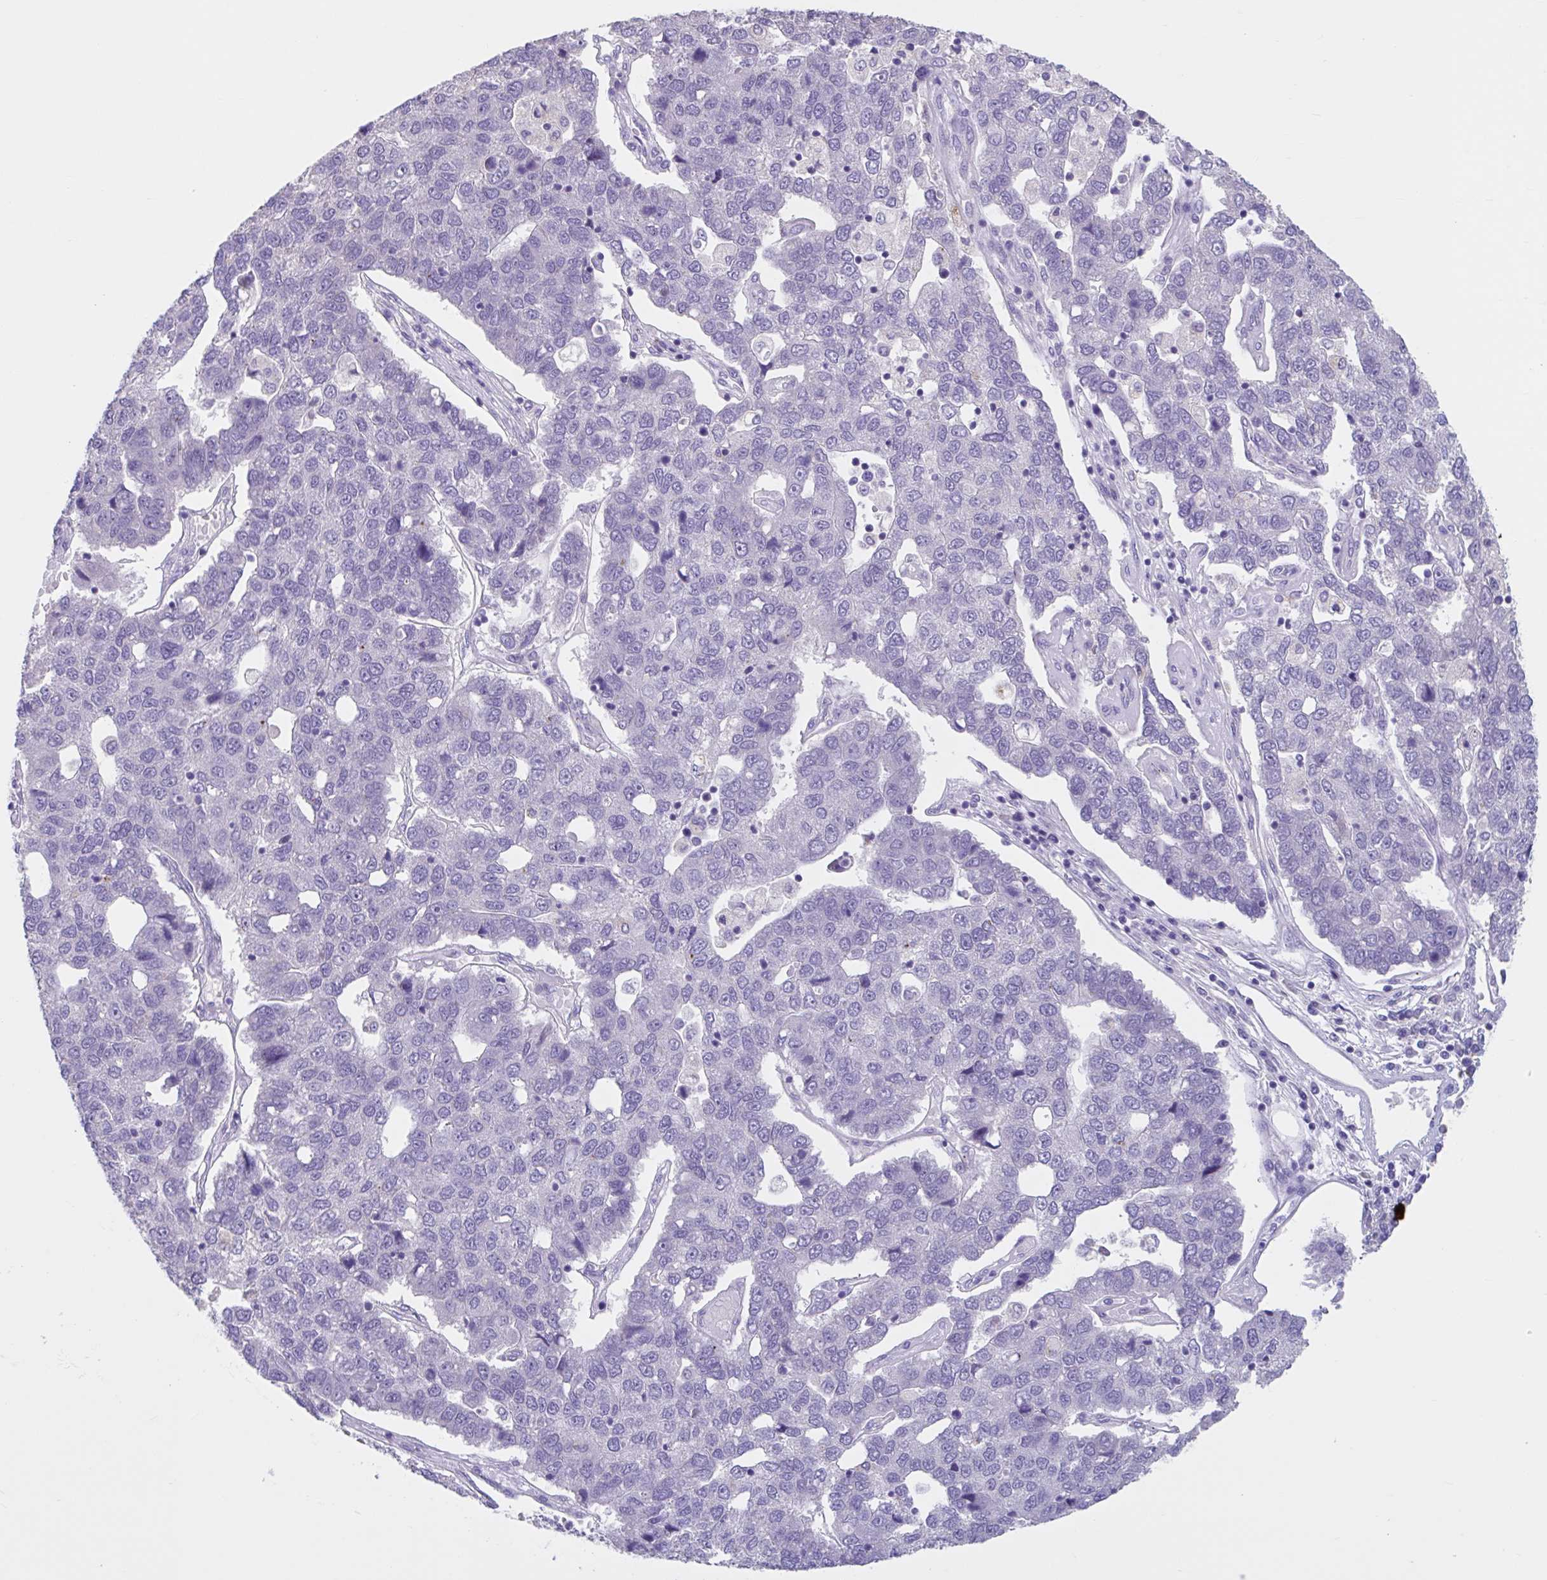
{"staining": {"intensity": "negative", "quantity": "none", "location": "none"}, "tissue": "pancreatic cancer", "cell_type": "Tumor cells", "image_type": "cancer", "snomed": [{"axis": "morphology", "description": "Adenocarcinoma, NOS"}, {"axis": "topography", "description": "Pancreas"}], "caption": "A high-resolution photomicrograph shows immunohistochemistry (IHC) staining of pancreatic adenocarcinoma, which demonstrates no significant expression in tumor cells. Brightfield microscopy of IHC stained with DAB (brown) and hematoxylin (blue), captured at high magnification.", "gene": "GPR162", "patient": {"sex": "female", "age": 61}}